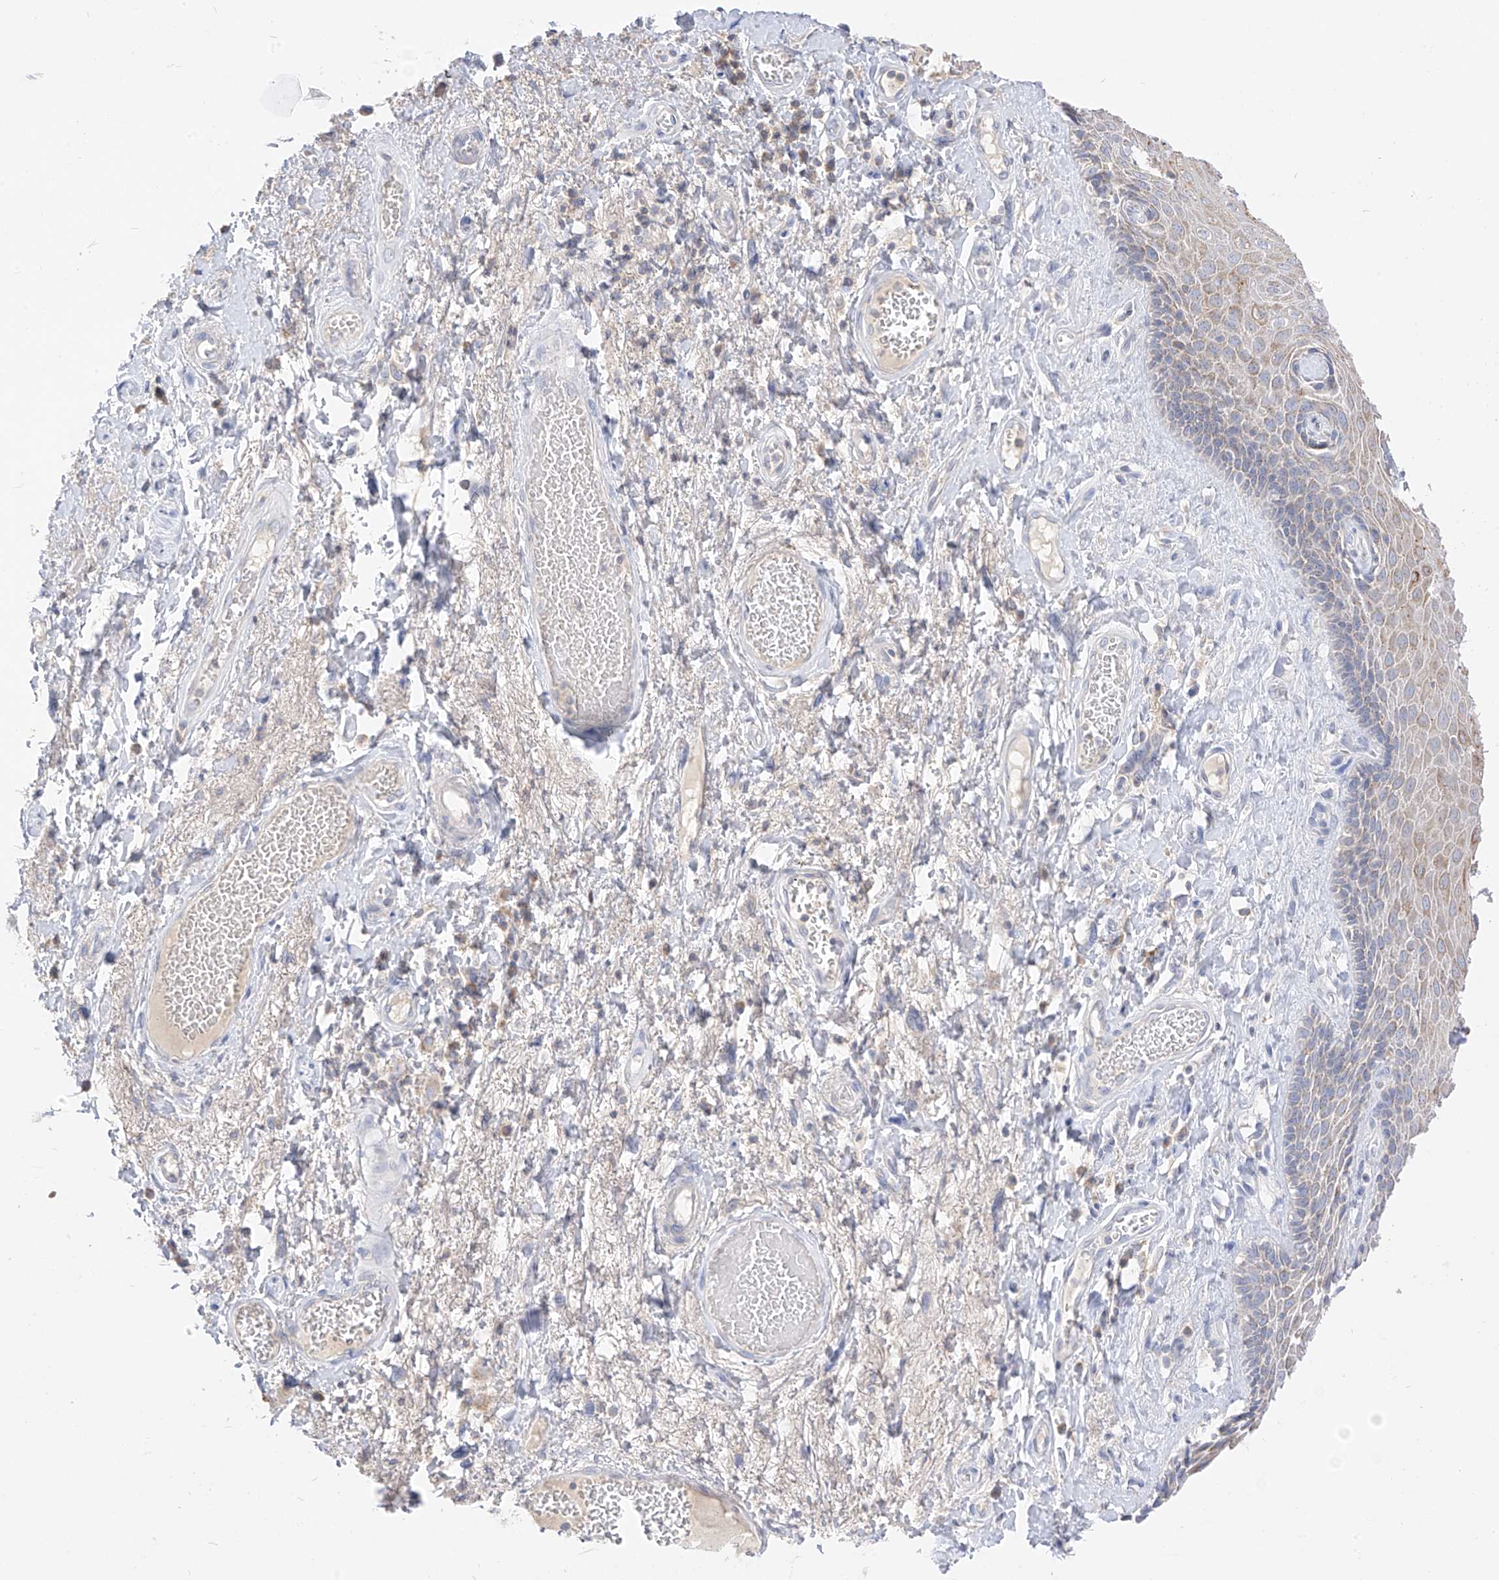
{"staining": {"intensity": "strong", "quantity": "<25%", "location": "cytoplasmic/membranous"}, "tissue": "skin", "cell_type": "Epidermal cells", "image_type": "normal", "snomed": [{"axis": "morphology", "description": "Normal tissue, NOS"}, {"axis": "topography", "description": "Anal"}], "caption": "About <25% of epidermal cells in unremarkable skin reveal strong cytoplasmic/membranous protein staining as visualized by brown immunohistochemical staining.", "gene": "RASA2", "patient": {"sex": "male", "age": 69}}